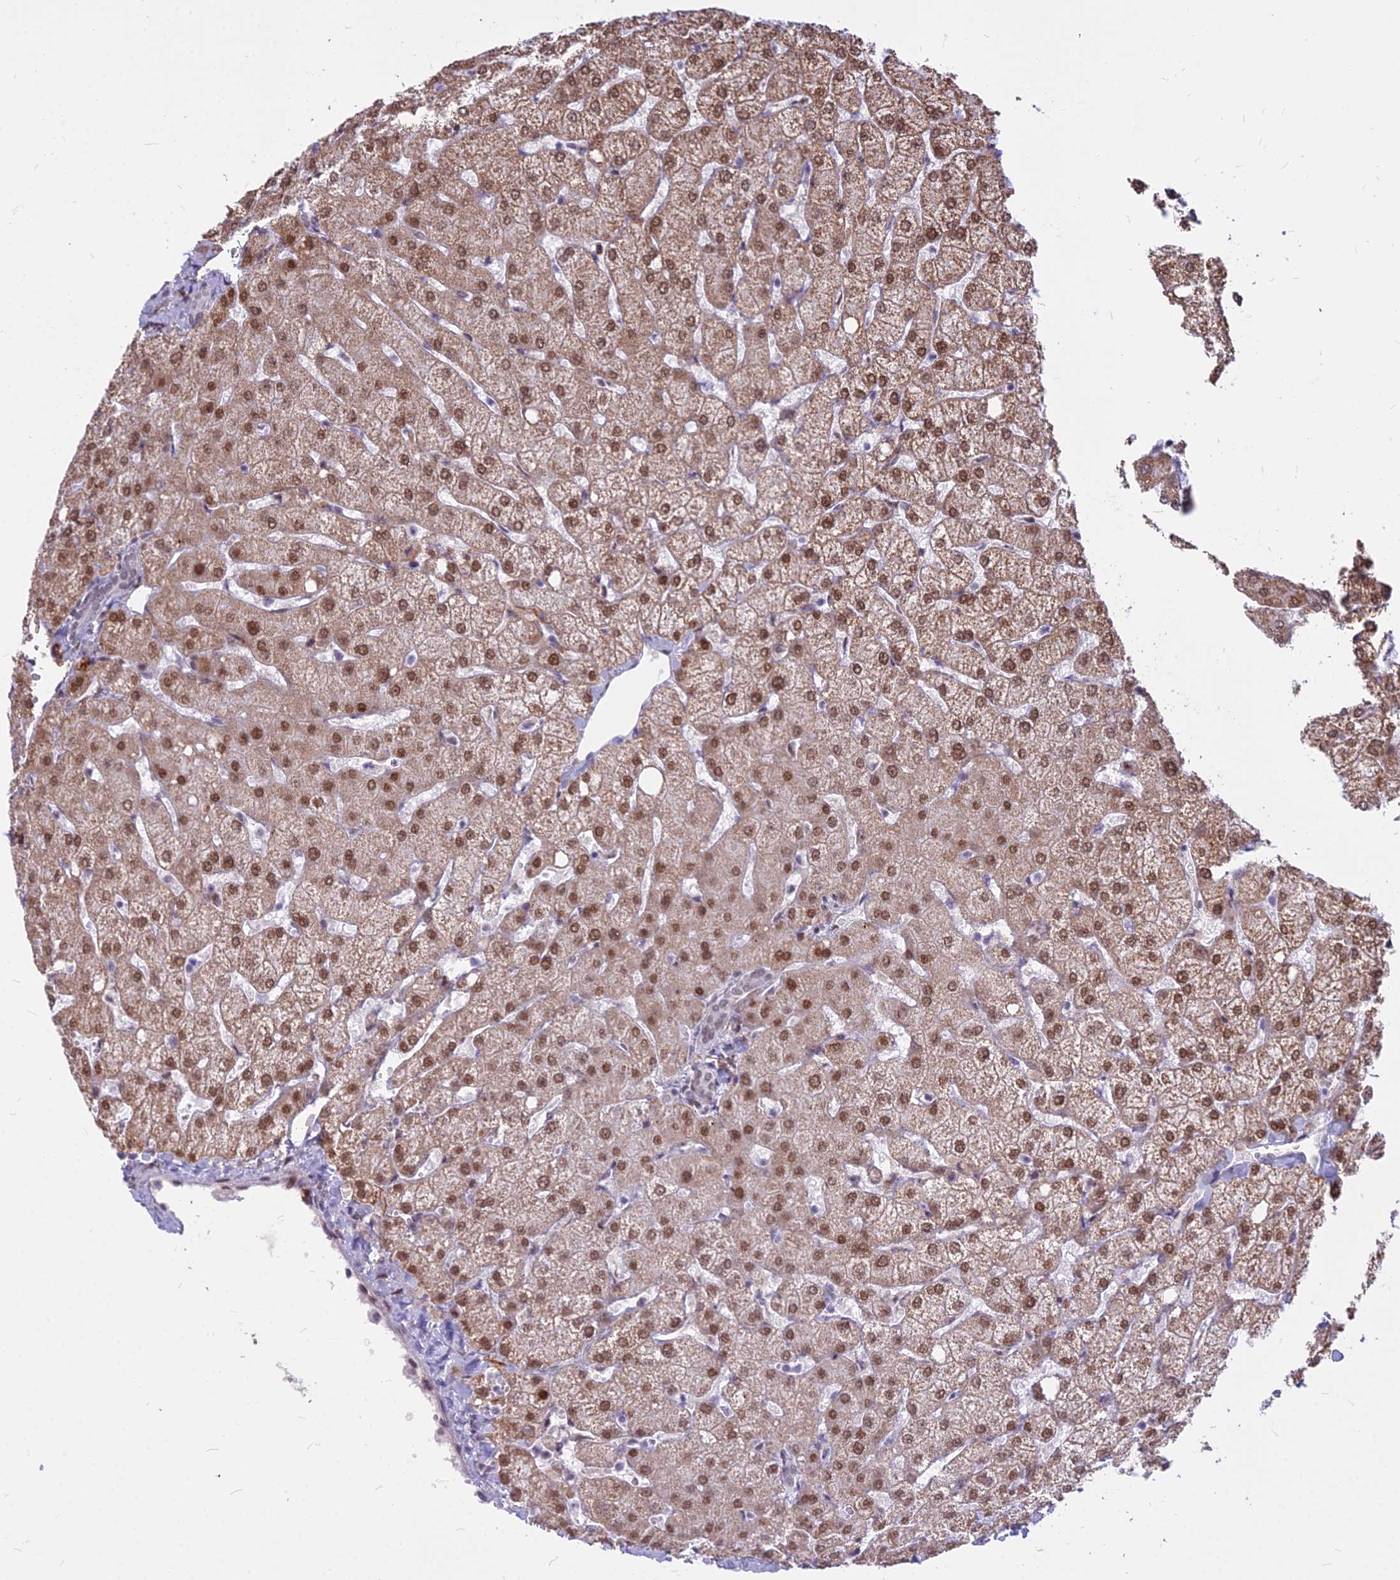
{"staining": {"intensity": "weak", "quantity": "25%-75%", "location": "nuclear"}, "tissue": "liver", "cell_type": "Cholangiocytes", "image_type": "normal", "snomed": [{"axis": "morphology", "description": "Normal tissue, NOS"}, {"axis": "topography", "description": "Liver"}], "caption": "Liver stained with DAB (3,3'-diaminobenzidine) immunohistochemistry (IHC) reveals low levels of weak nuclear positivity in approximately 25%-75% of cholangiocytes. The staining is performed using DAB brown chromogen to label protein expression. The nuclei are counter-stained blue using hematoxylin.", "gene": "ALG10B", "patient": {"sex": "female", "age": 54}}